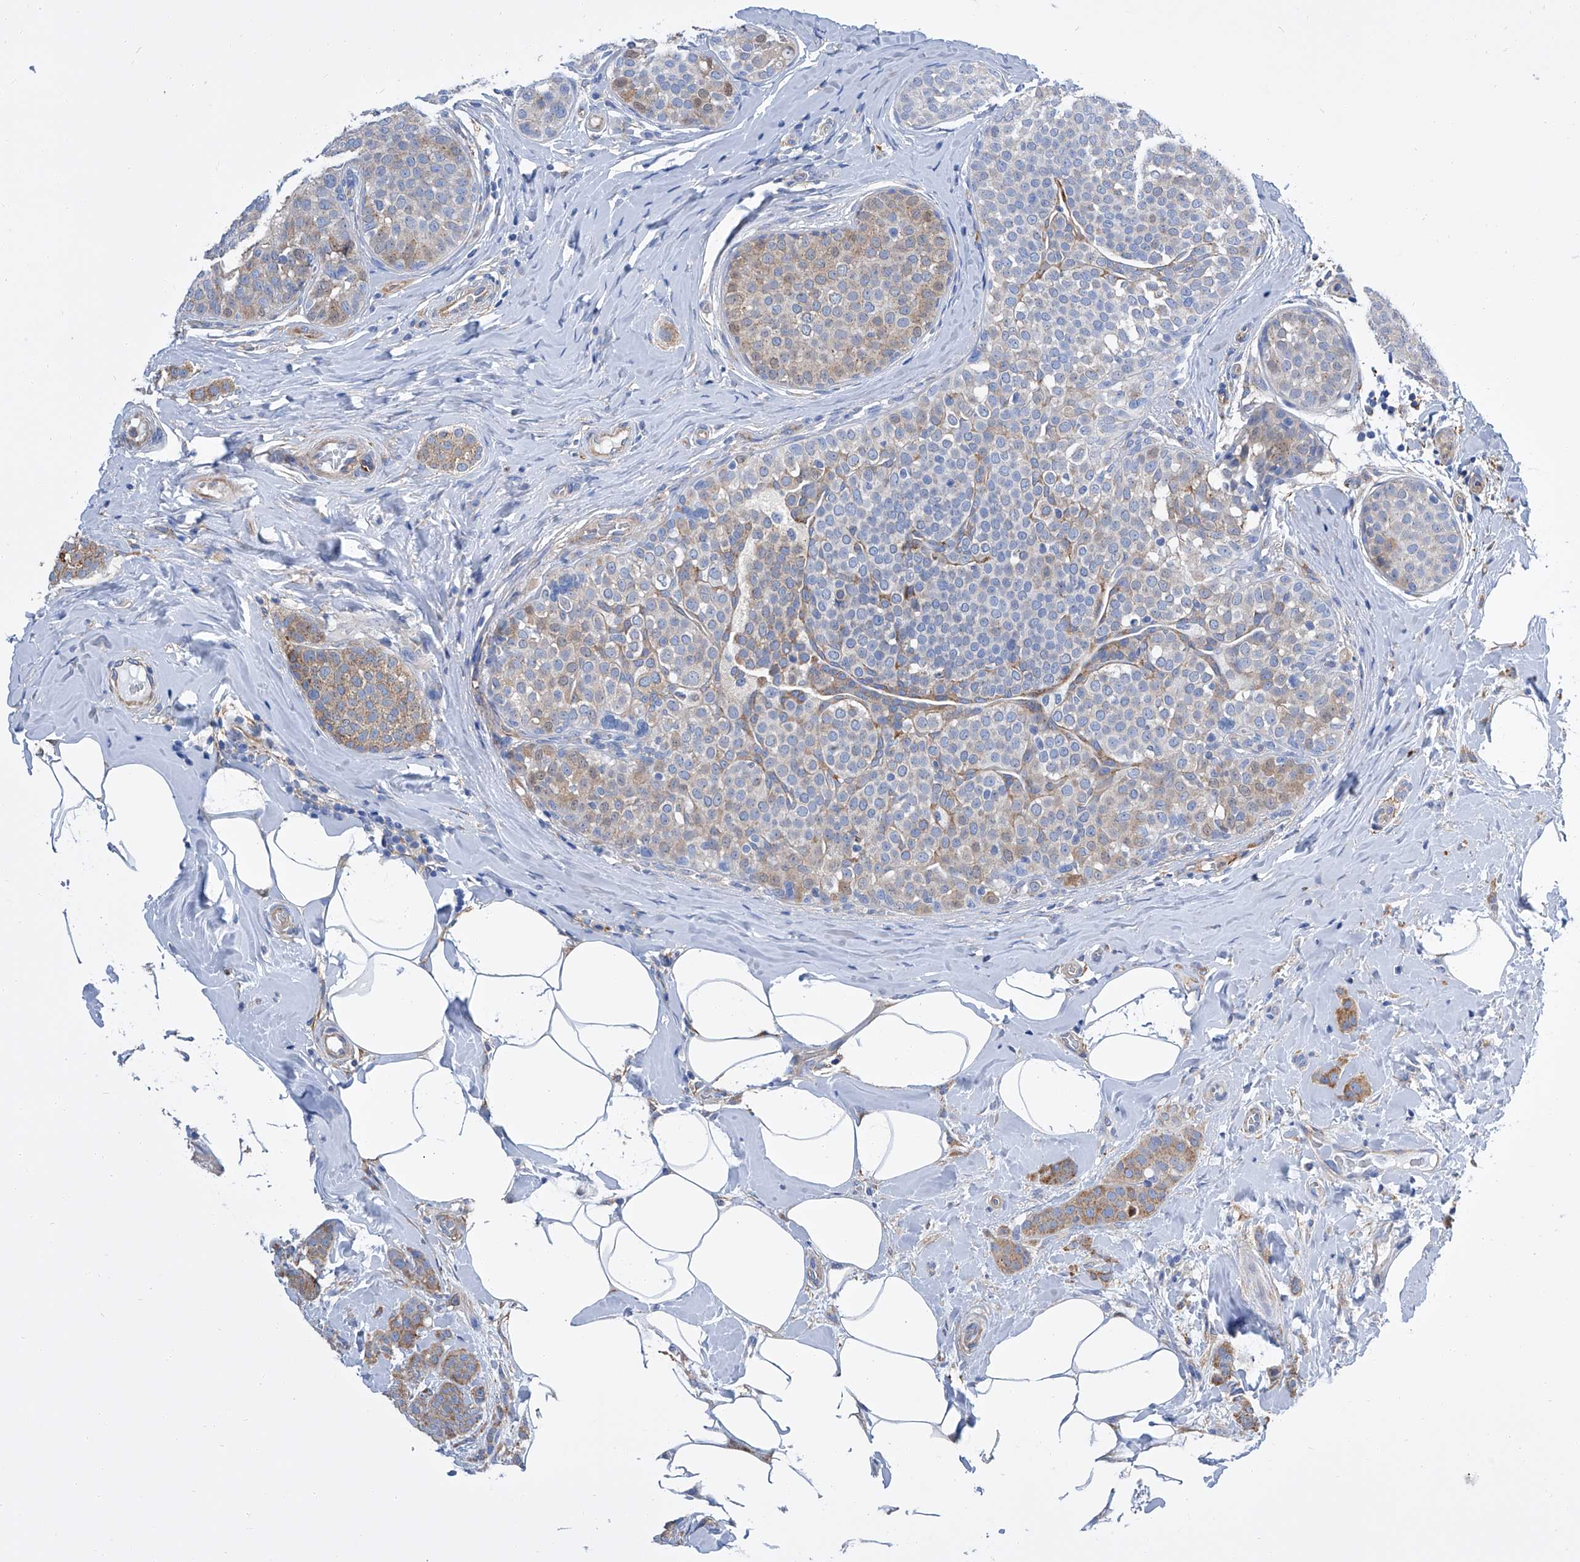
{"staining": {"intensity": "weak", "quantity": "25%-75%", "location": "cytoplasmic/membranous"}, "tissue": "breast cancer", "cell_type": "Tumor cells", "image_type": "cancer", "snomed": [{"axis": "morphology", "description": "Lobular carcinoma, in situ"}, {"axis": "morphology", "description": "Lobular carcinoma"}, {"axis": "topography", "description": "Breast"}], "caption": "This micrograph displays immunohistochemistry (IHC) staining of human breast cancer, with low weak cytoplasmic/membranous expression in approximately 25%-75% of tumor cells.", "gene": "GPT", "patient": {"sex": "female", "age": 41}}